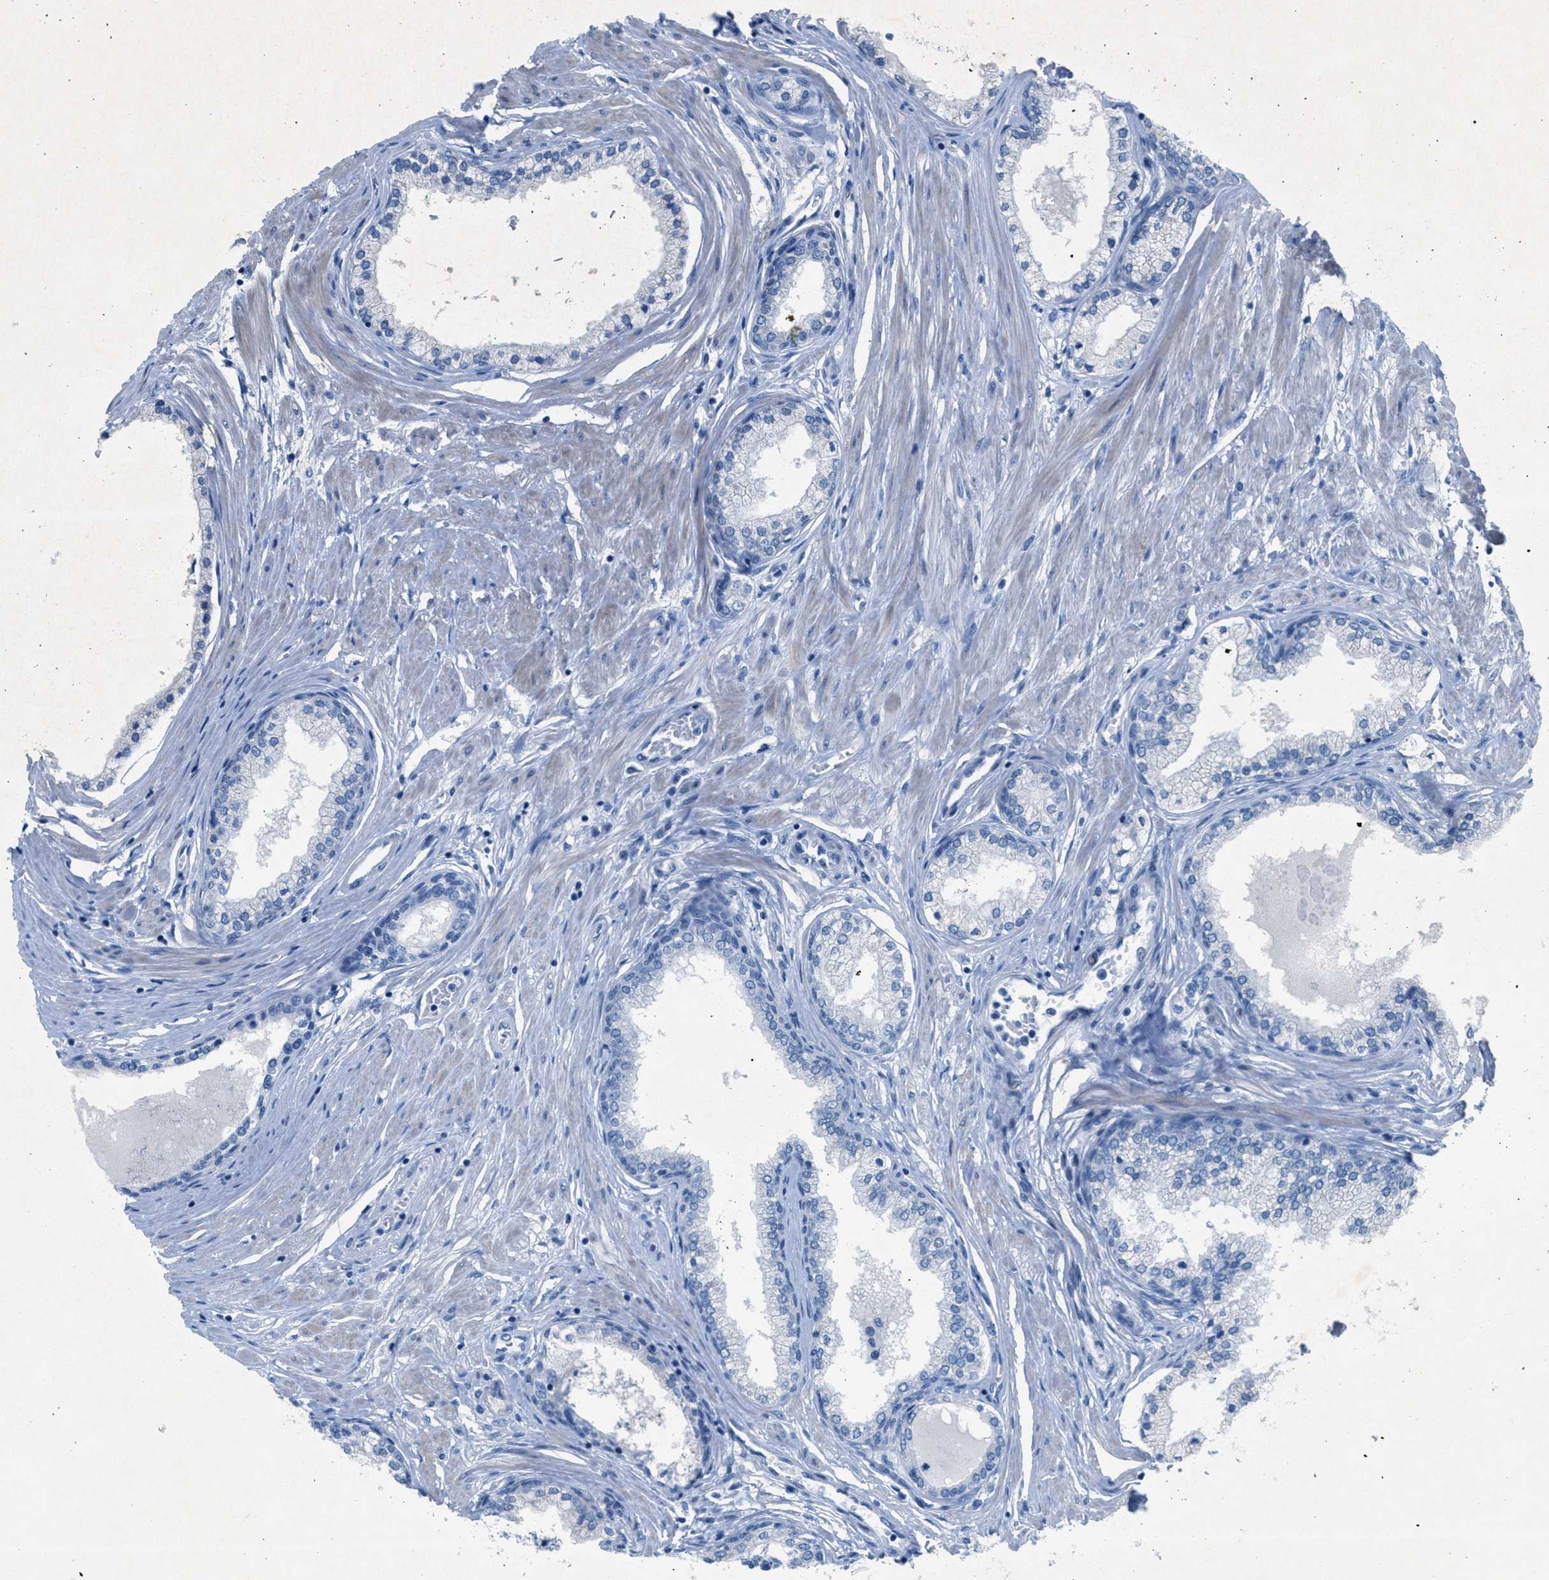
{"staining": {"intensity": "negative", "quantity": "none", "location": "none"}, "tissue": "prostate cancer", "cell_type": "Tumor cells", "image_type": "cancer", "snomed": [{"axis": "morphology", "description": "Adenocarcinoma, Low grade"}, {"axis": "topography", "description": "Prostate"}], "caption": "This is a histopathology image of immunohistochemistry staining of prostate cancer (low-grade adenocarcinoma), which shows no staining in tumor cells. The staining was performed using DAB to visualize the protein expression in brown, while the nuclei were stained in blue with hematoxylin (Magnification: 20x).", "gene": "GALNT17", "patient": {"sex": "male", "age": 63}}